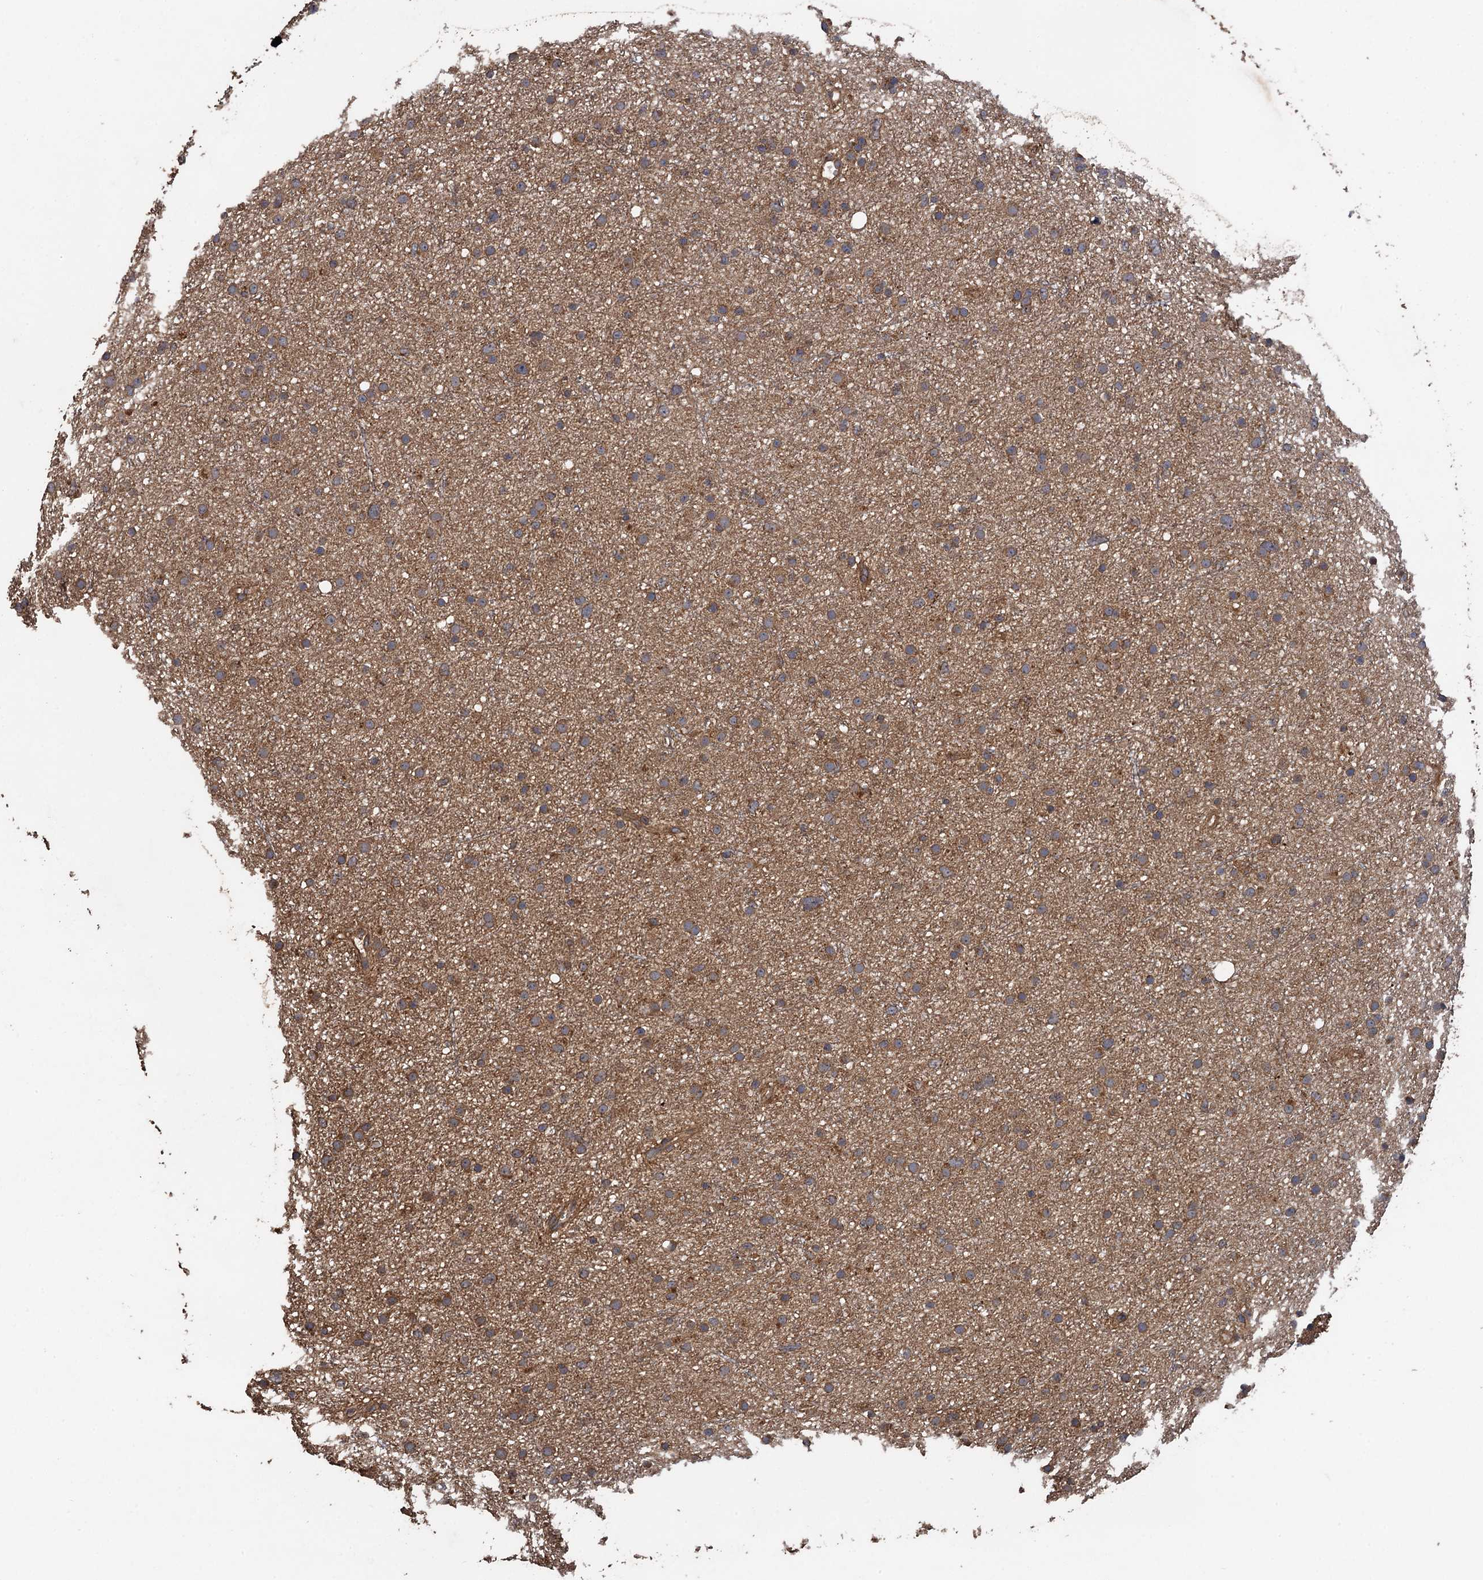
{"staining": {"intensity": "moderate", "quantity": ">75%", "location": "cytoplasmic/membranous"}, "tissue": "glioma", "cell_type": "Tumor cells", "image_type": "cancer", "snomed": [{"axis": "morphology", "description": "Glioma, malignant, Low grade"}, {"axis": "topography", "description": "Cerebral cortex"}], "caption": "A histopathology image of glioma stained for a protein displays moderate cytoplasmic/membranous brown staining in tumor cells.", "gene": "TMEM39B", "patient": {"sex": "female", "age": 39}}